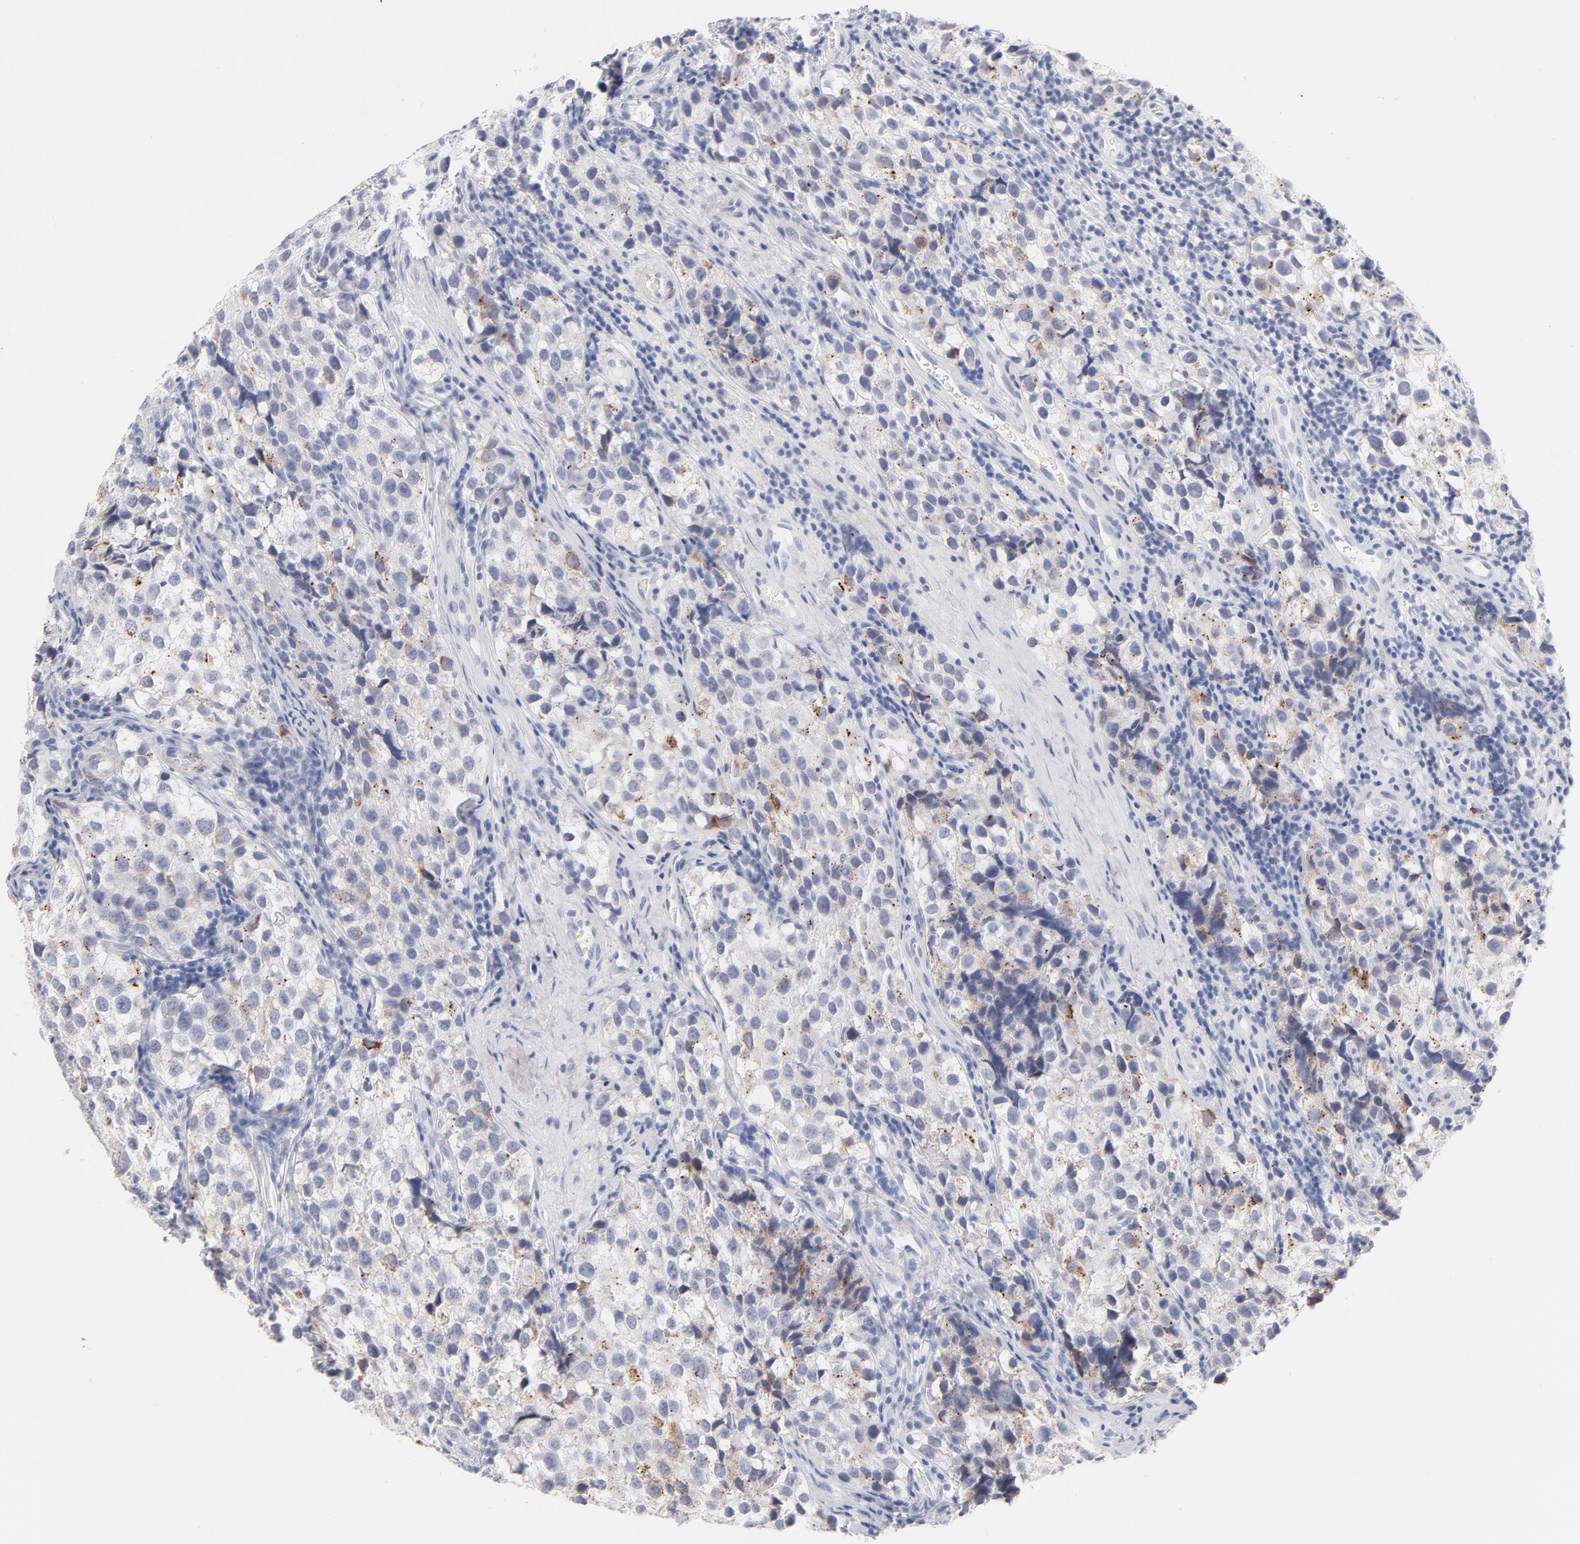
{"staining": {"intensity": "moderate", "quantity": "<25%", "location": "cytoplasmic/membranous"}, "tissue": "testis cancer", "cell_type": "Tumor cells", "image_type": "cancer", "snomed": [{"axis": "morphology", "description": "Seminoma, NOS"}, {"axis": "topography", "description": "Testis"}], "caption": "High-magnification brightfield microscopy of testis seminoma stained with DAB (3,3'-diaminobenzidine) (brown) and counterstained with hematoxylin (blue). tumor cells exhibit moderate cytoplasmic/membranous staining is identified in approximately<25% of cells.", "gene": "MID1", "patient": {"sex": "male", "age": 39}}